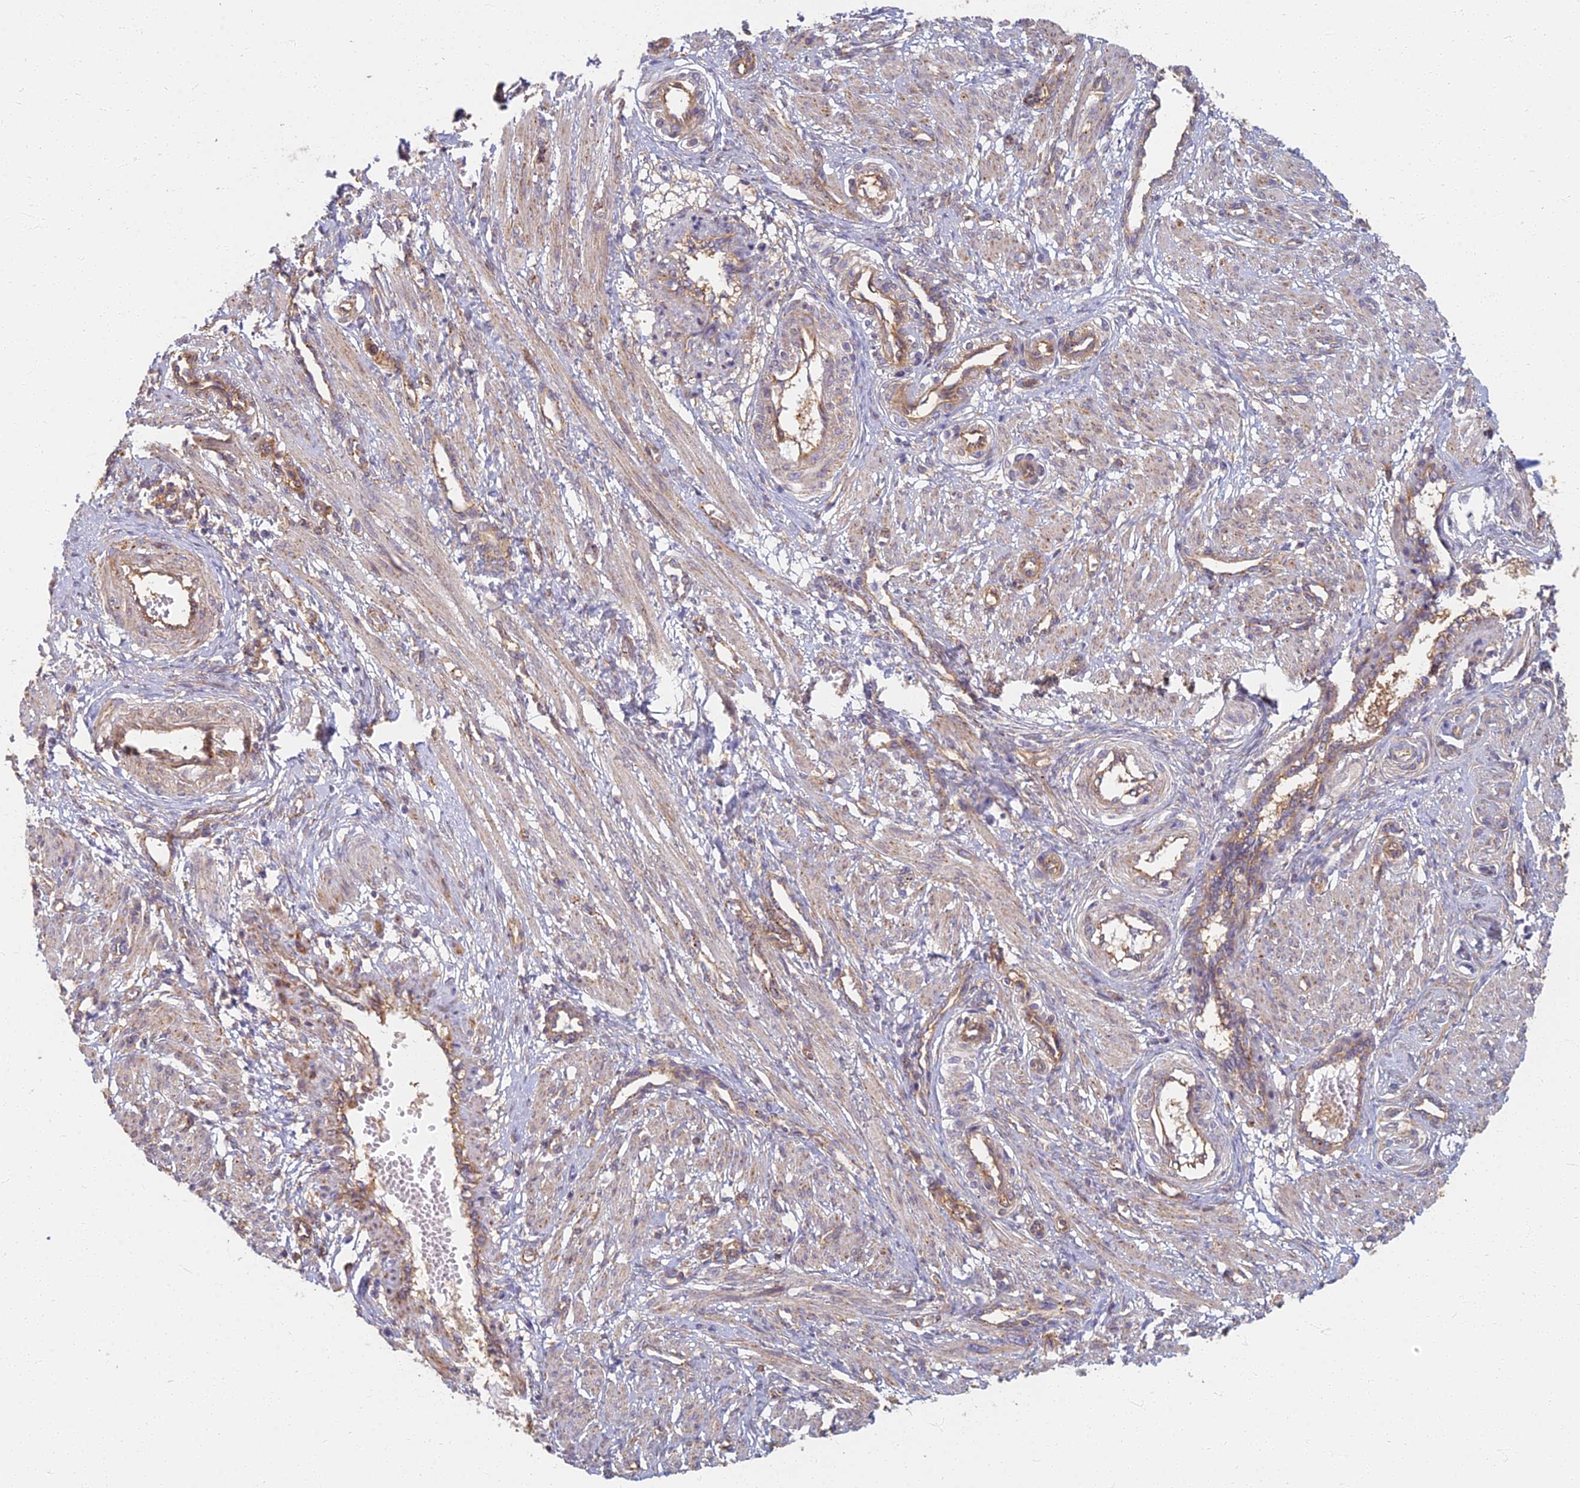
{"staining": {"intensity": "moderate", "quantity": ">75%", "location": "cytoplasmic/membranous"}, "tissue": "smooth muscle", "cell_type": "Smooth muscle cells", "image_type": "normal", "snomed": [{"axis": "morphology", "description": "Normal tissue, NOS"}, {"axis": "topography", "description": "Endometrium"}], "caption": "Brown immunohistochemical staining in benign smooth muscle reveals moderate cytoplasmic/membranous positivity in approximately >75% of smooth muscle cells. Immunohistochemistry (ihc) stains the protein of interest in brown and the nuclei are stained blue.", "gene": "RBSN", "patient": {"sex": "female", "age": 33}}